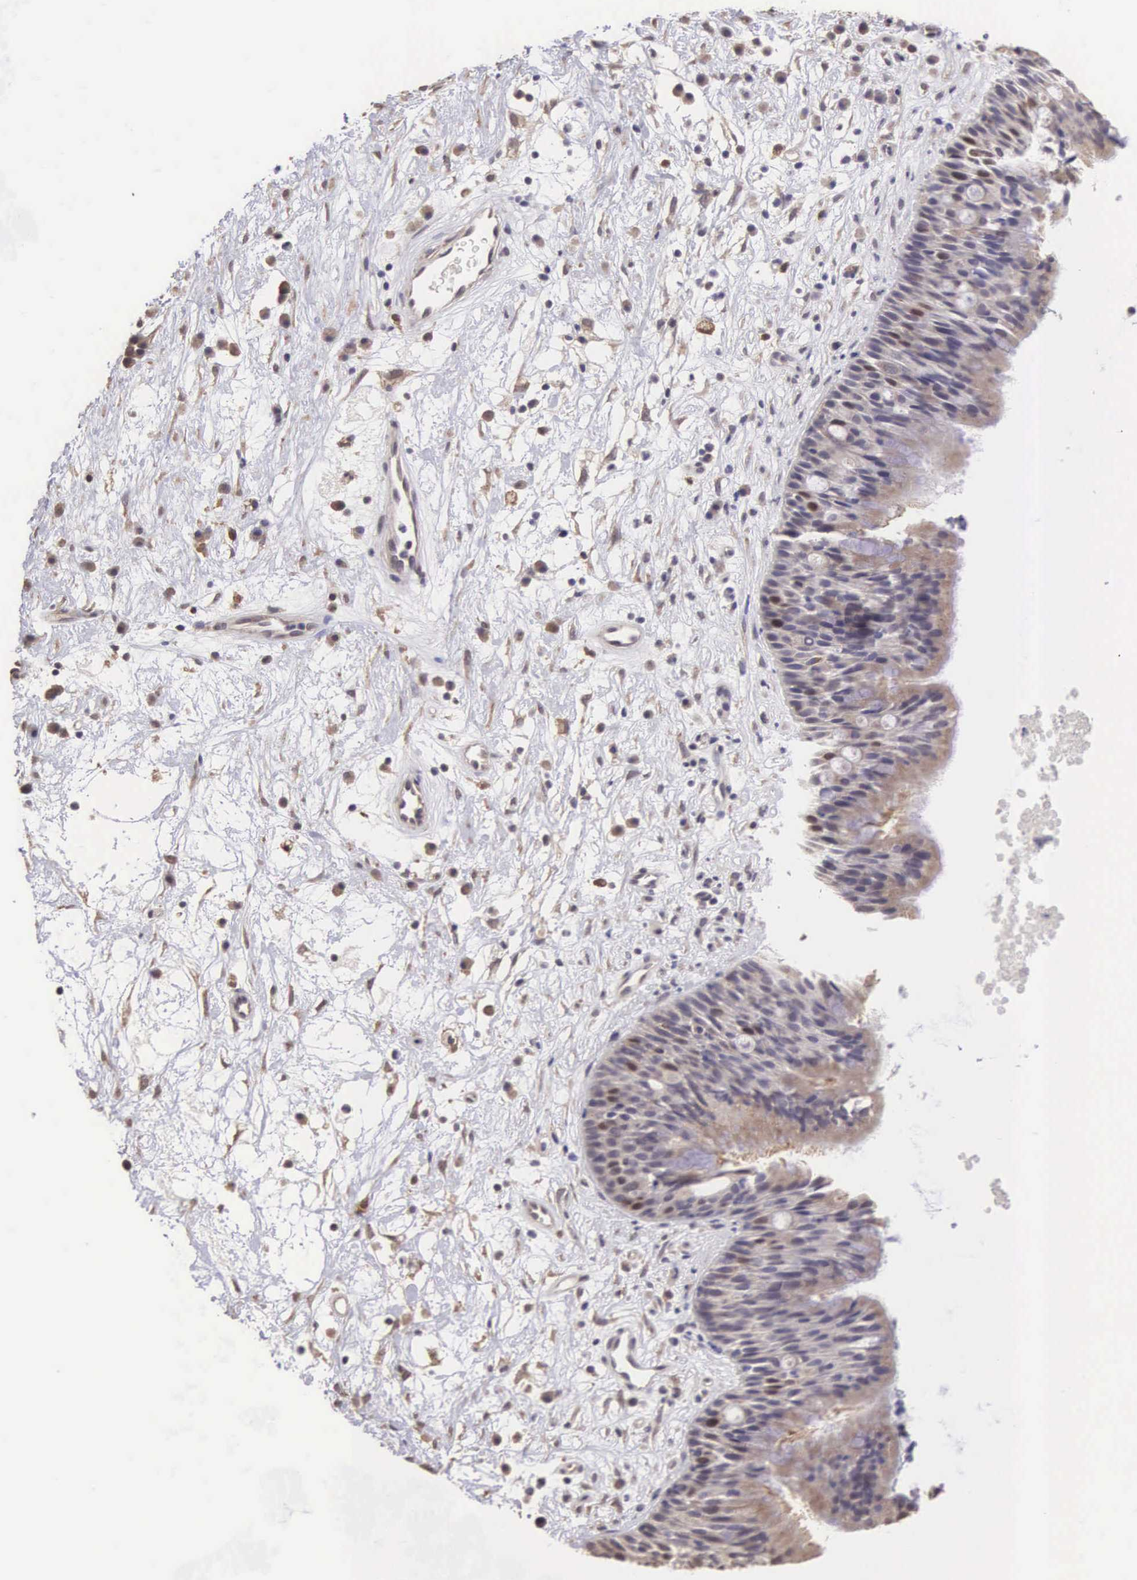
{"staining": {"intensity": "weak", "quantity": "25%-75%", "location": "cytoplasmic/membranous,nuclear"}, "tissue": "nasopharynx", "cell_type": "Respiratory epithelial cells", "image_type": "normal", "snomed": [{"axis": "morphology", "description": "Normal tissue, NOS"}, {"axis": "topography", "description": "Nasopharynx"}], "caption": "This micrograph demonstrates immunohistochemistry (IHC) staining of unremarkable nasopharynx, with low weak cytoplasmic/membranous,nuclear expression in about 25%-75% of respiratory epithelial cells.", "gene": "CDC45", "patient": {"sex": "male", "age": 13}}